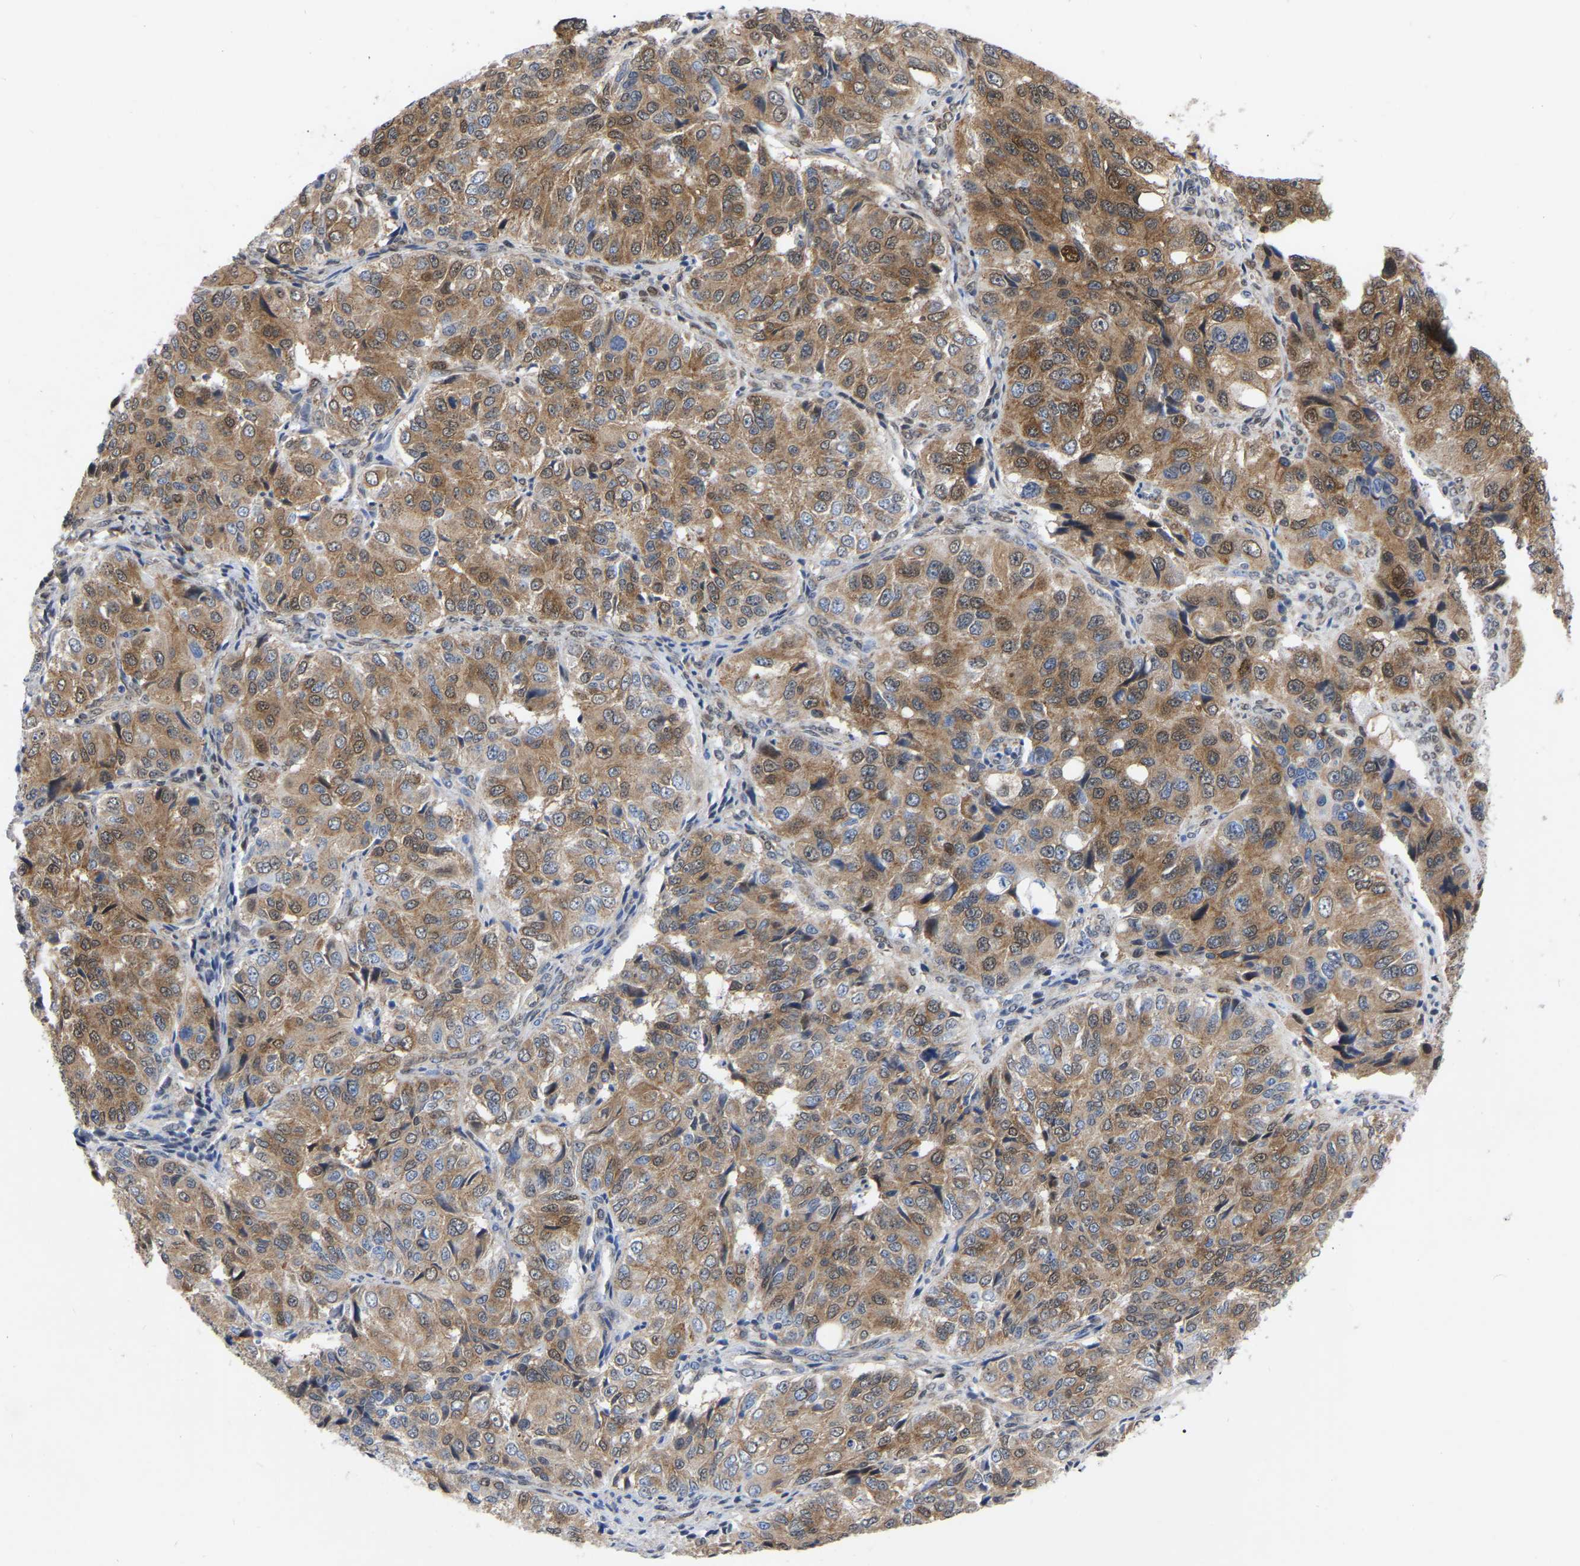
{"staining": {"intensity": "moderate", "quantity": ">75%", "location": "cytoplasmic/membranous,nuclear"}, "tissue": "ovarian cancer", "cell_type": "Tumor cells", "image_type": "cancer", "snomed": [{"axis": "morphology", "description": "Carcinoma, endometroid"}, {"axis": "topography", "description": "Ovary"}], "caption": "The micrograph demonstrates staining of ovarian endometroid carcinoma, revealing moderate cytoplasmic/membranous and nuclear protein expression (brown color) within tumor cells.", "gene": "UBE4B", "patient": {"sex": "female", "age": 51}}